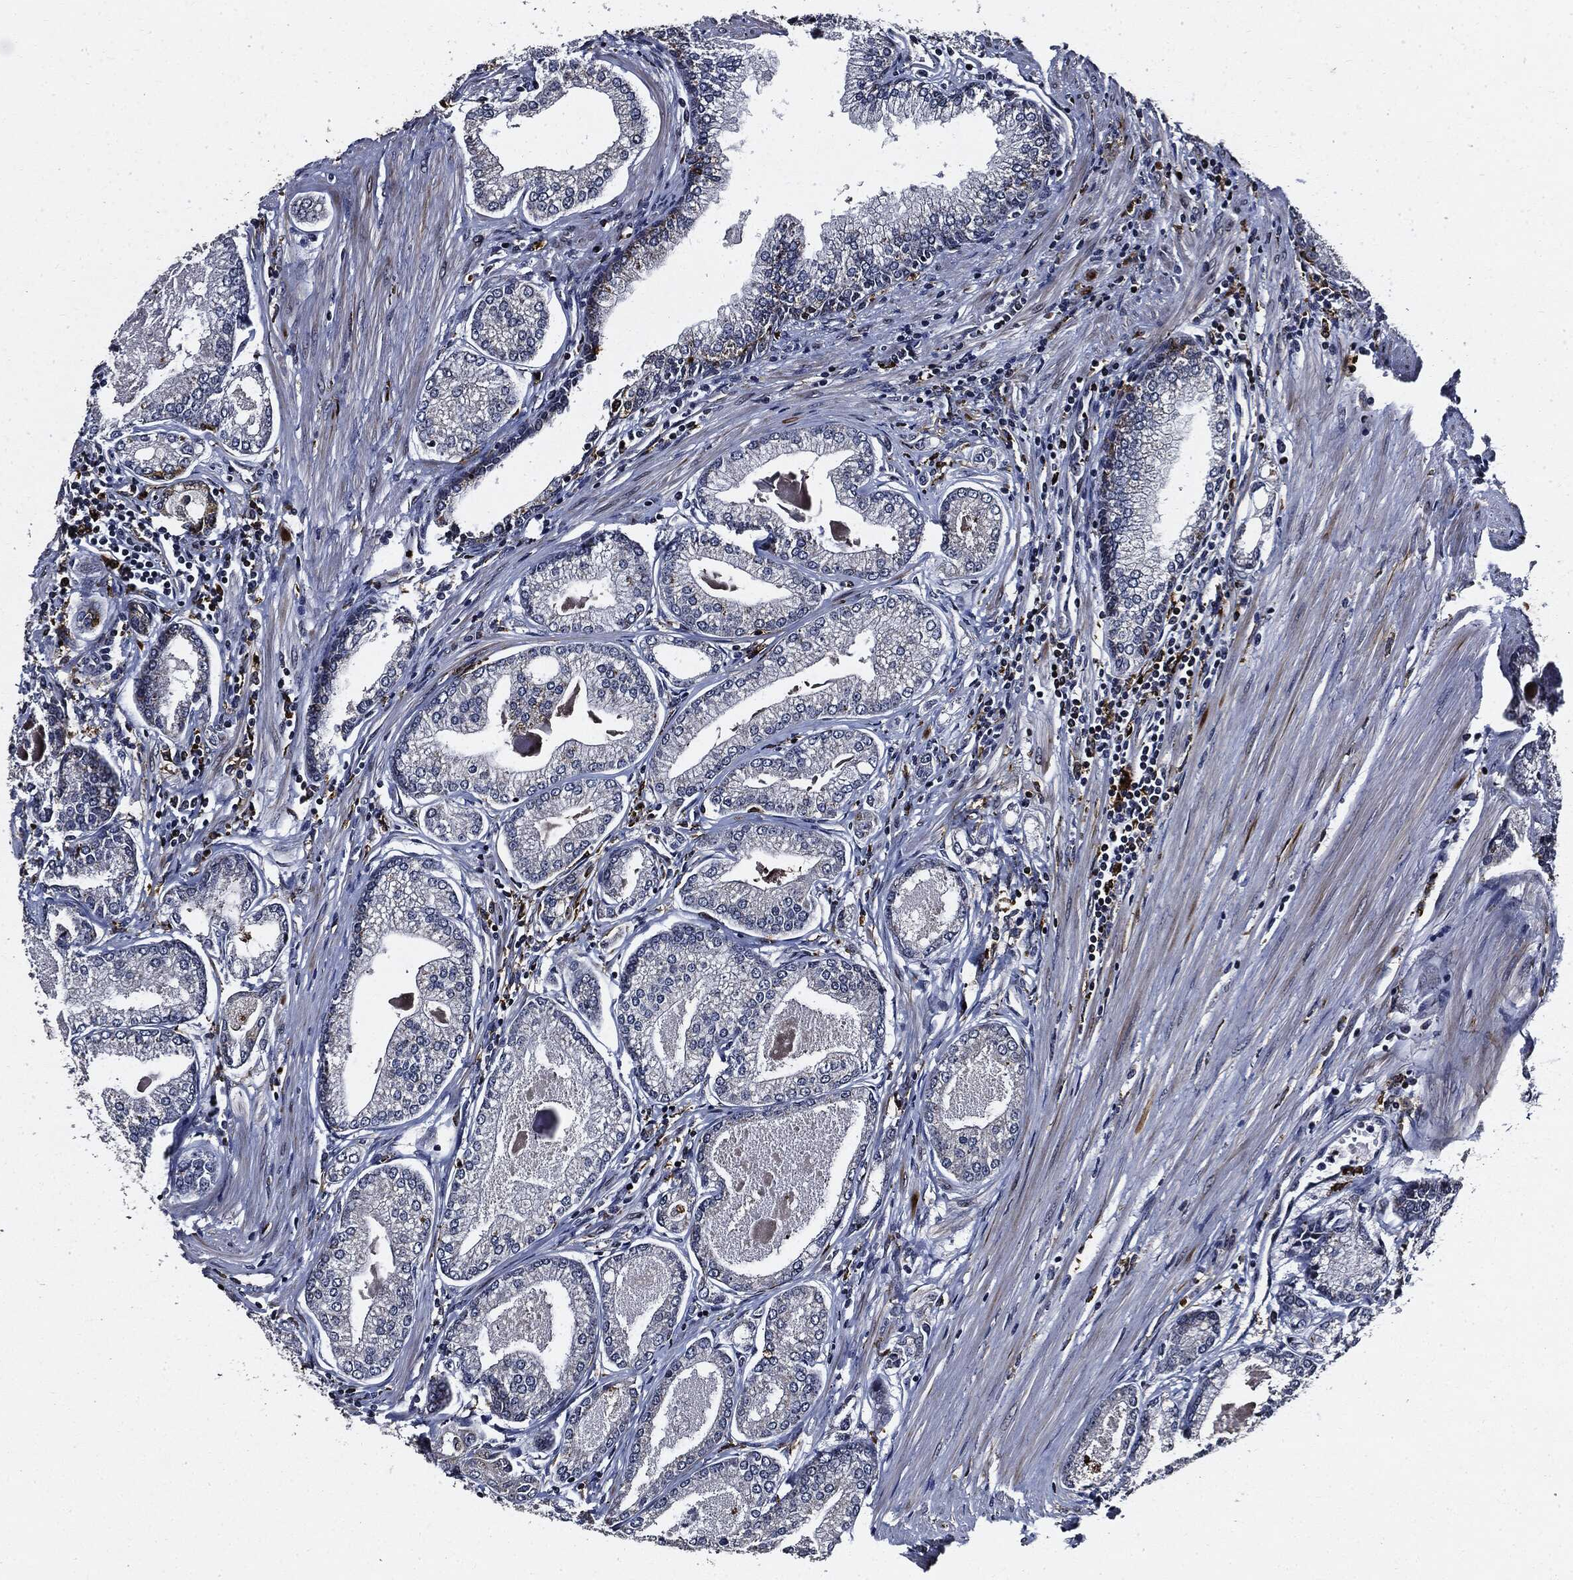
{"staining": {"intensity": "negative", "quantity": "none", "location": "none"}, "tissue": "prostate cancer", "cell_type": "Tumor cells", "image_type": "cancer", "snomed": [{"axis": "morphology", "description": "Adenocarcinoma, Low grade"}, {"axis": "topography", "description": "Prostate"}], "caption": "This is an immunohistochemistry (IHC) micrograph of prostate cancer (low-grade adenocarcinoma). There is no positivity in tumor cells.", "gene": "SUGT1", "patient": {"sex": "male", "age": 72}}